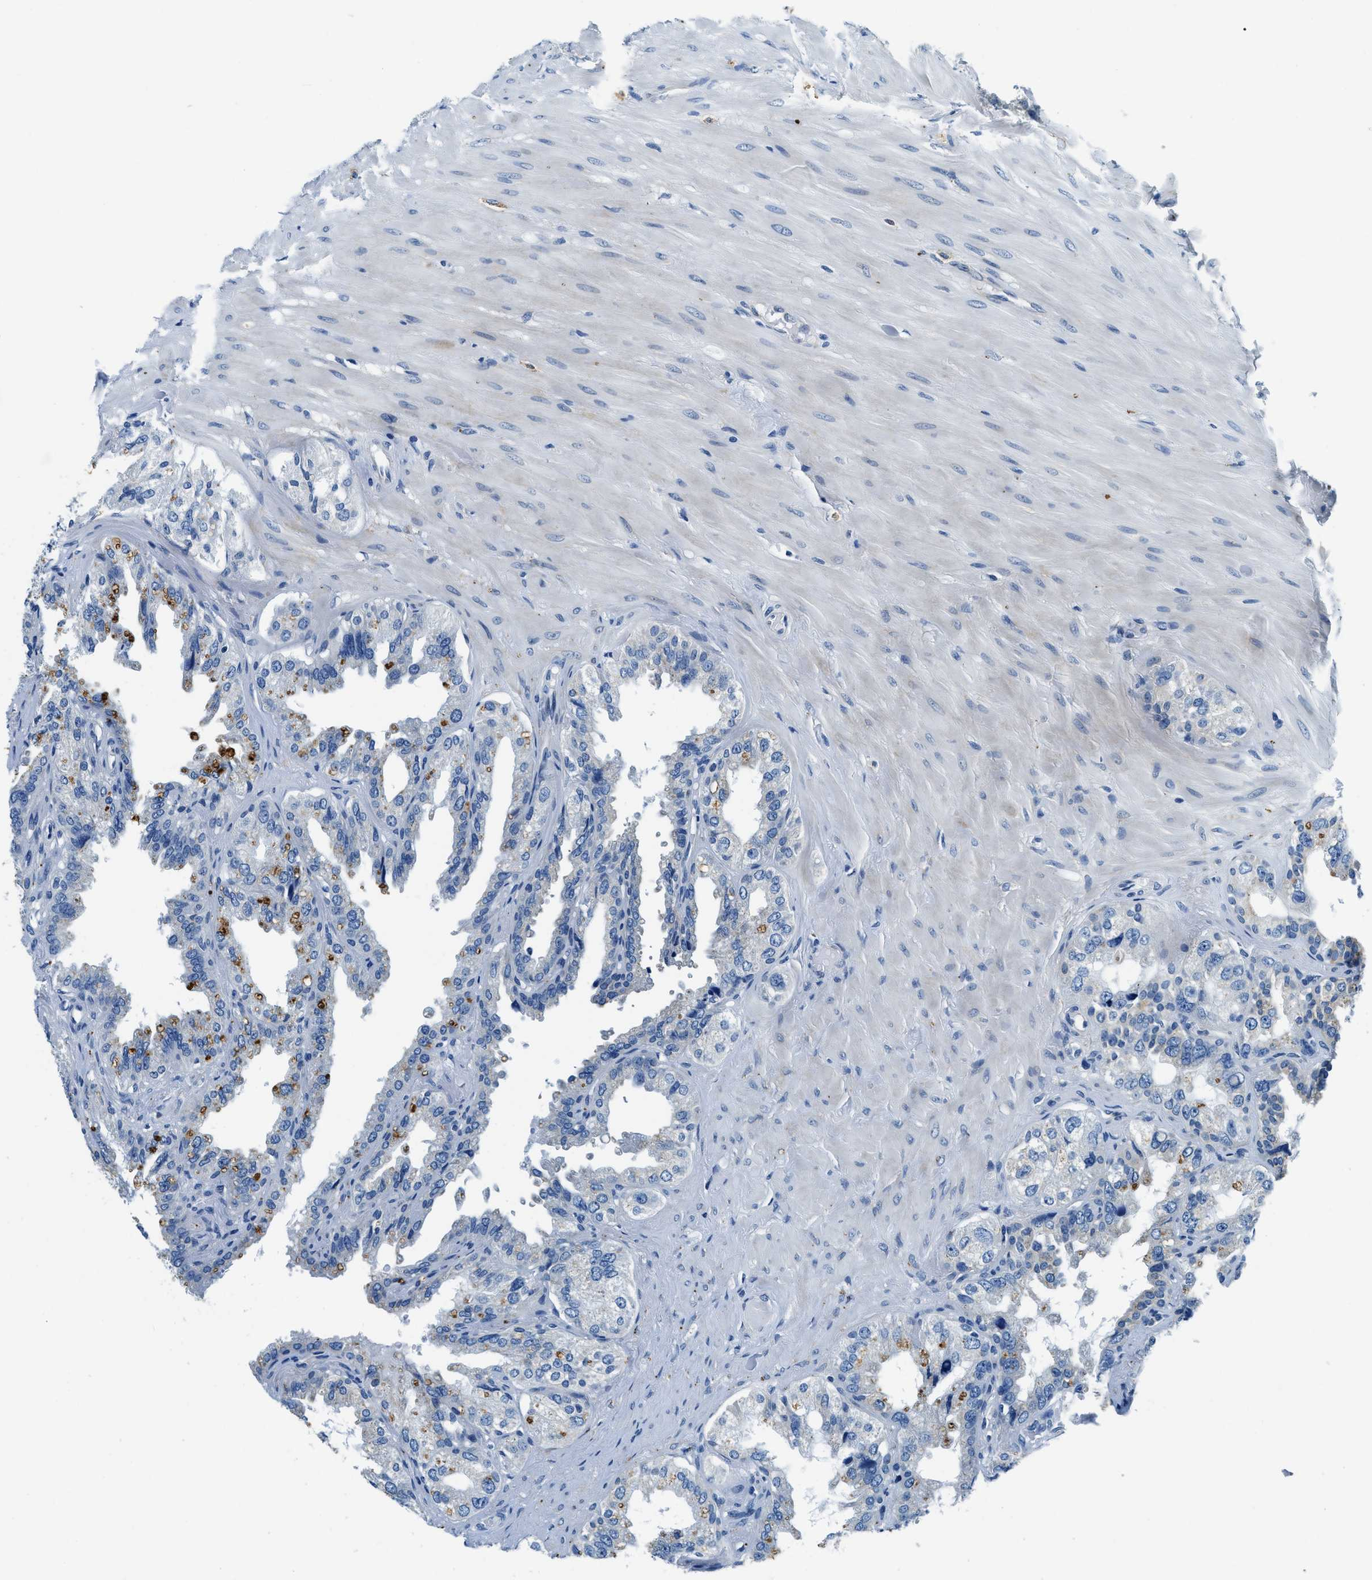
{"staining": {"intensity": "negative", "quantity": "none", "location": "none"}, "tissue": "seminal vesicle", "cell_type": "Glandular cells", "image_type": "normal", "snomed": [{"axis": "morphology", "description": "Normal tissue, NOS"}, {"axis": "topography", "description": "Seminal veicle"}], "caption": "This micrograph is of normal seminal vesicle stained with immunohistochemistry (IHC) to label a protein in brown with the nuclei are counter-stained blue. There is no expression in glandular cells. (DAB immunohistochemistry (IHC) visualized using brightfield microscopy, high magnification).", "gene": "UBAC2", "patient": {"sex": "male", "age": 68}}